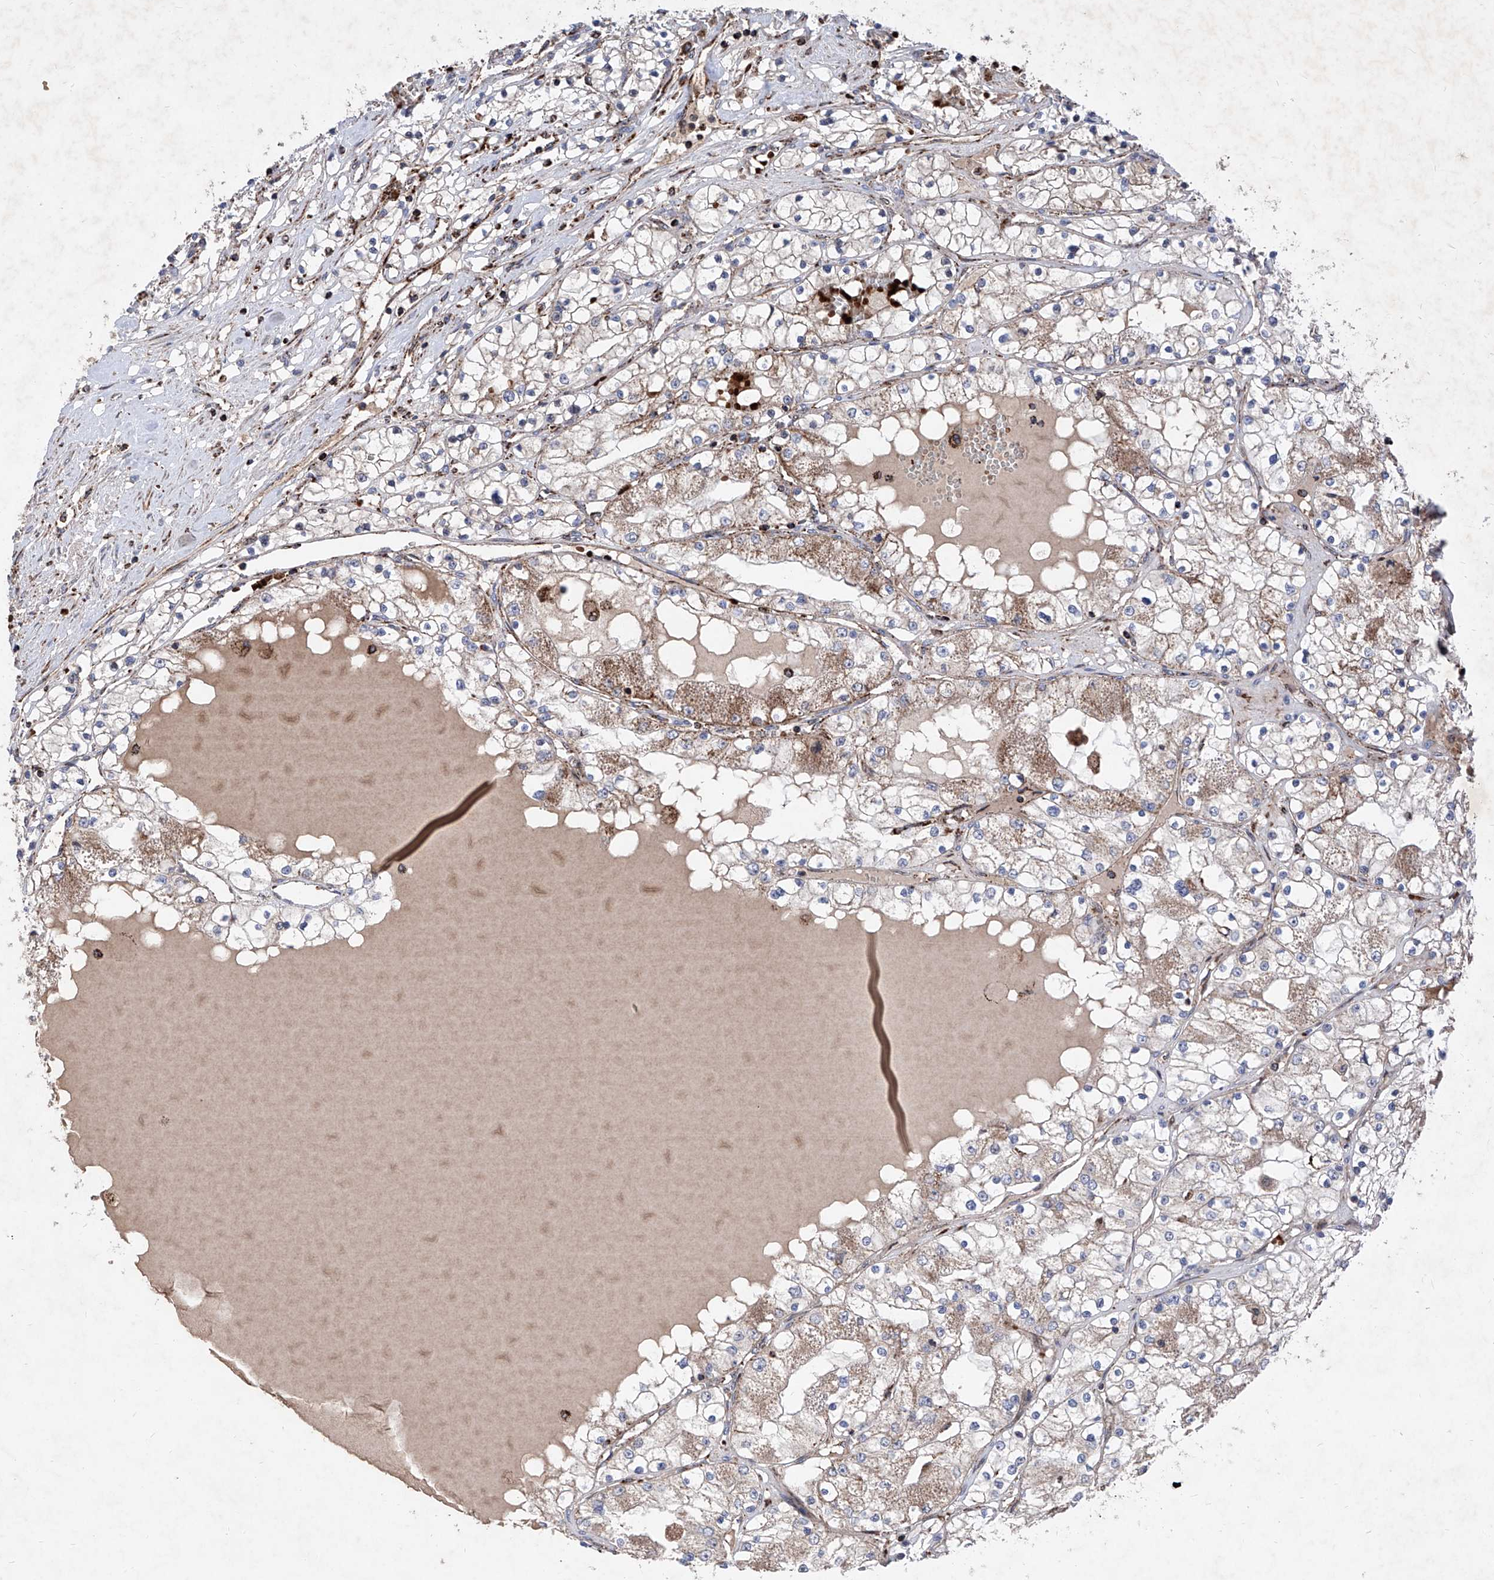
{"staining": {"intensity": "moderate", "quantity": "25%-75%", "location": "cytoplasmic/membranous"}, "tissue": "renal cancer", "cell_type": "Tumor cells", "image_type": "cancer", "snomed": [{"axis": "morphology", "description": "Normal tissue, NOS"}, {"axis": "morphology", "description": "Adenocarcinoma, NOS"}, {"axis": "topography", "description": "Kidney"}], "caption": "An image of human adenocarcinoma (renal) stained for a protein exhibits moderate cytoplasmic/membranous brown staining in tumor cells.", "gene": "SEMA6A", "patient": {"sex": "male", "age": 68}}